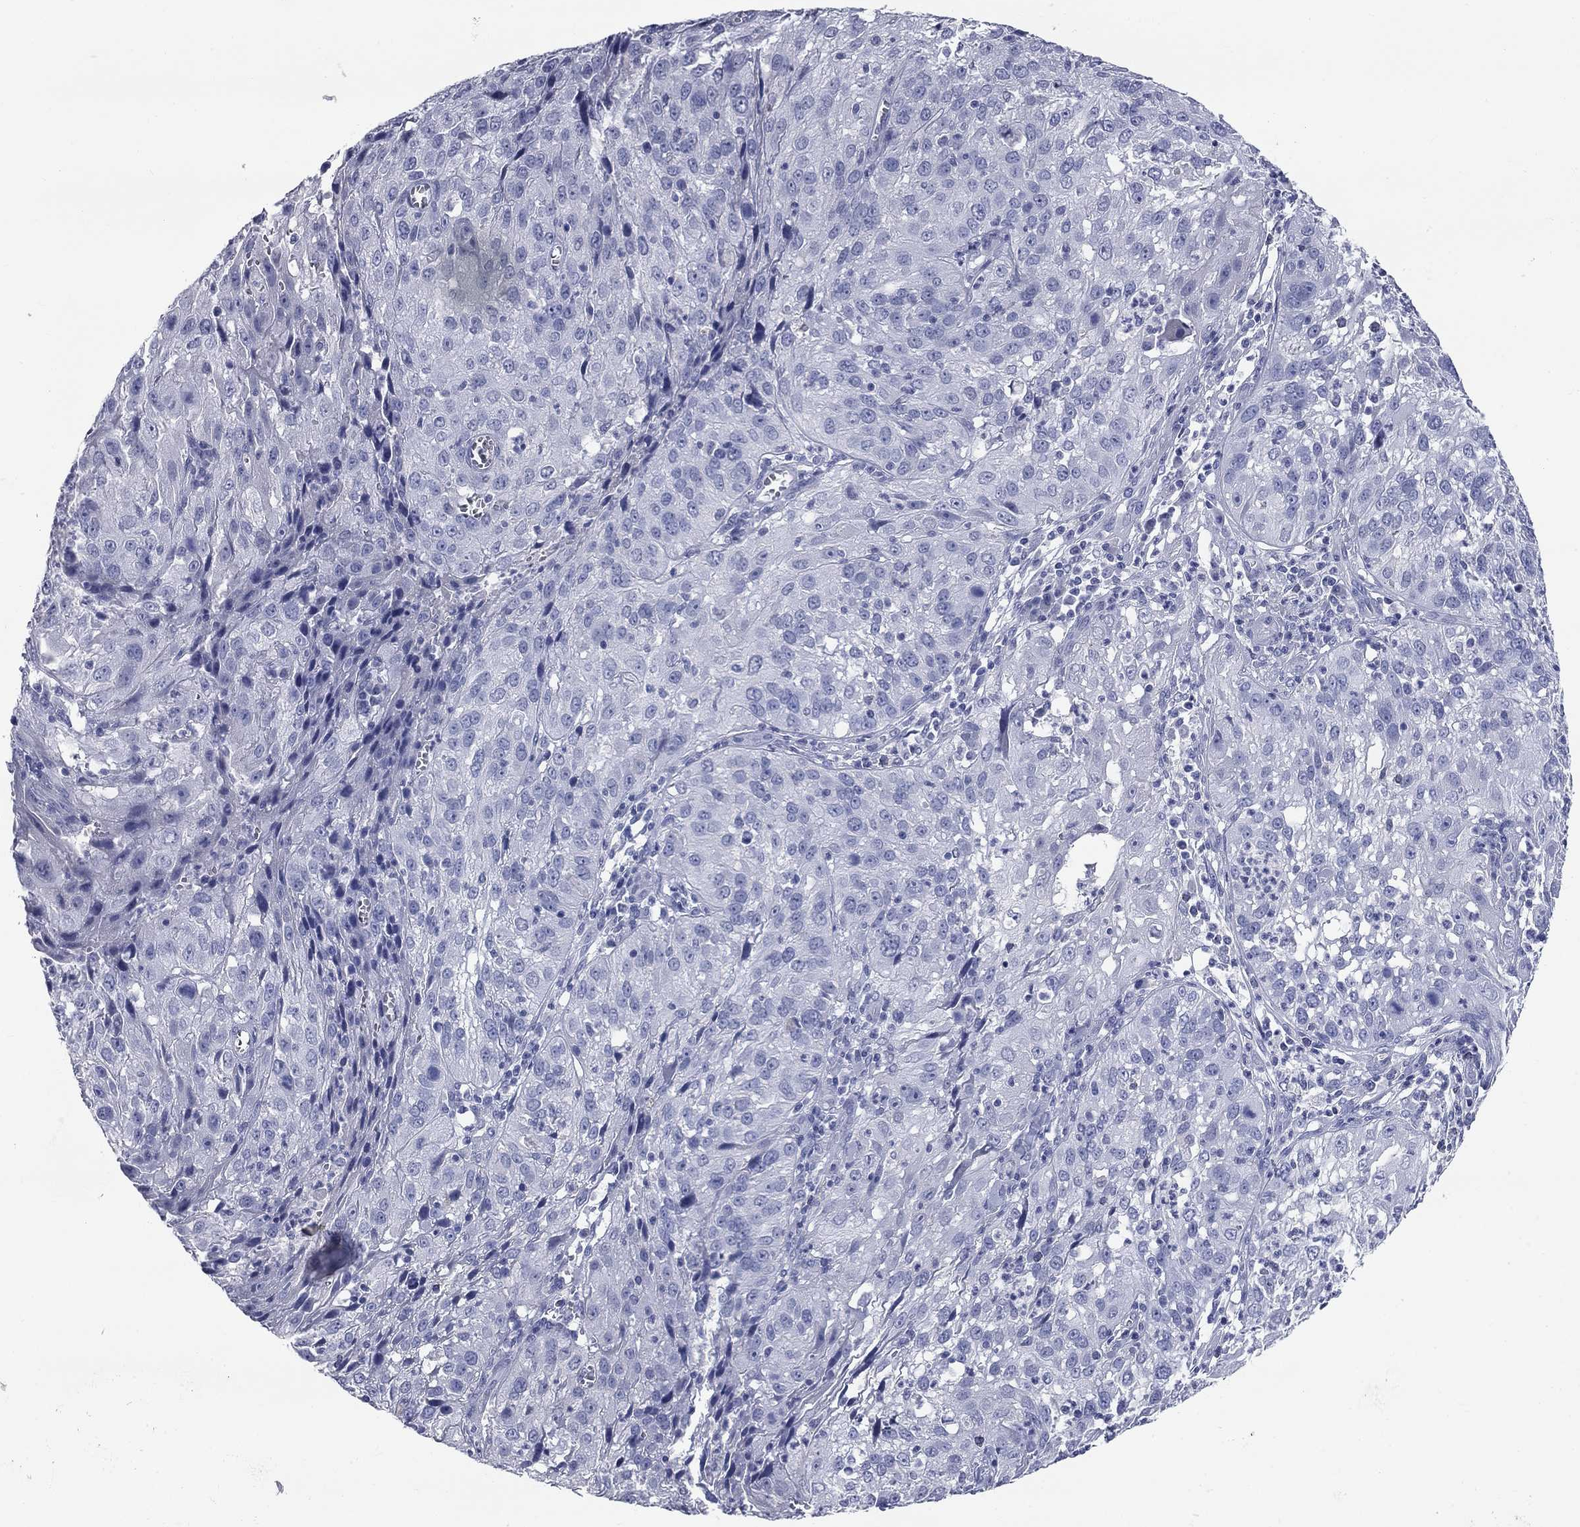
{"staining": {"intensity": "negative", "quantity": "none", "location": "none"}, "tissue": "cervical cancer", "cell_type": "Tumor cells", "image_type": "cancer", "snomed": [{"axis": "morphology", "description": "Squamous cell carcinoma, NOS"}, {"axis": "topography", "description": "Cervix"}], "caption": "Immunohistochemistry (IHC) of human cervical squamous cell carcinoma displays no positivity in tumor cells.", "gene": "SYT12", "patient": {"sex": "female", "age": 32}}